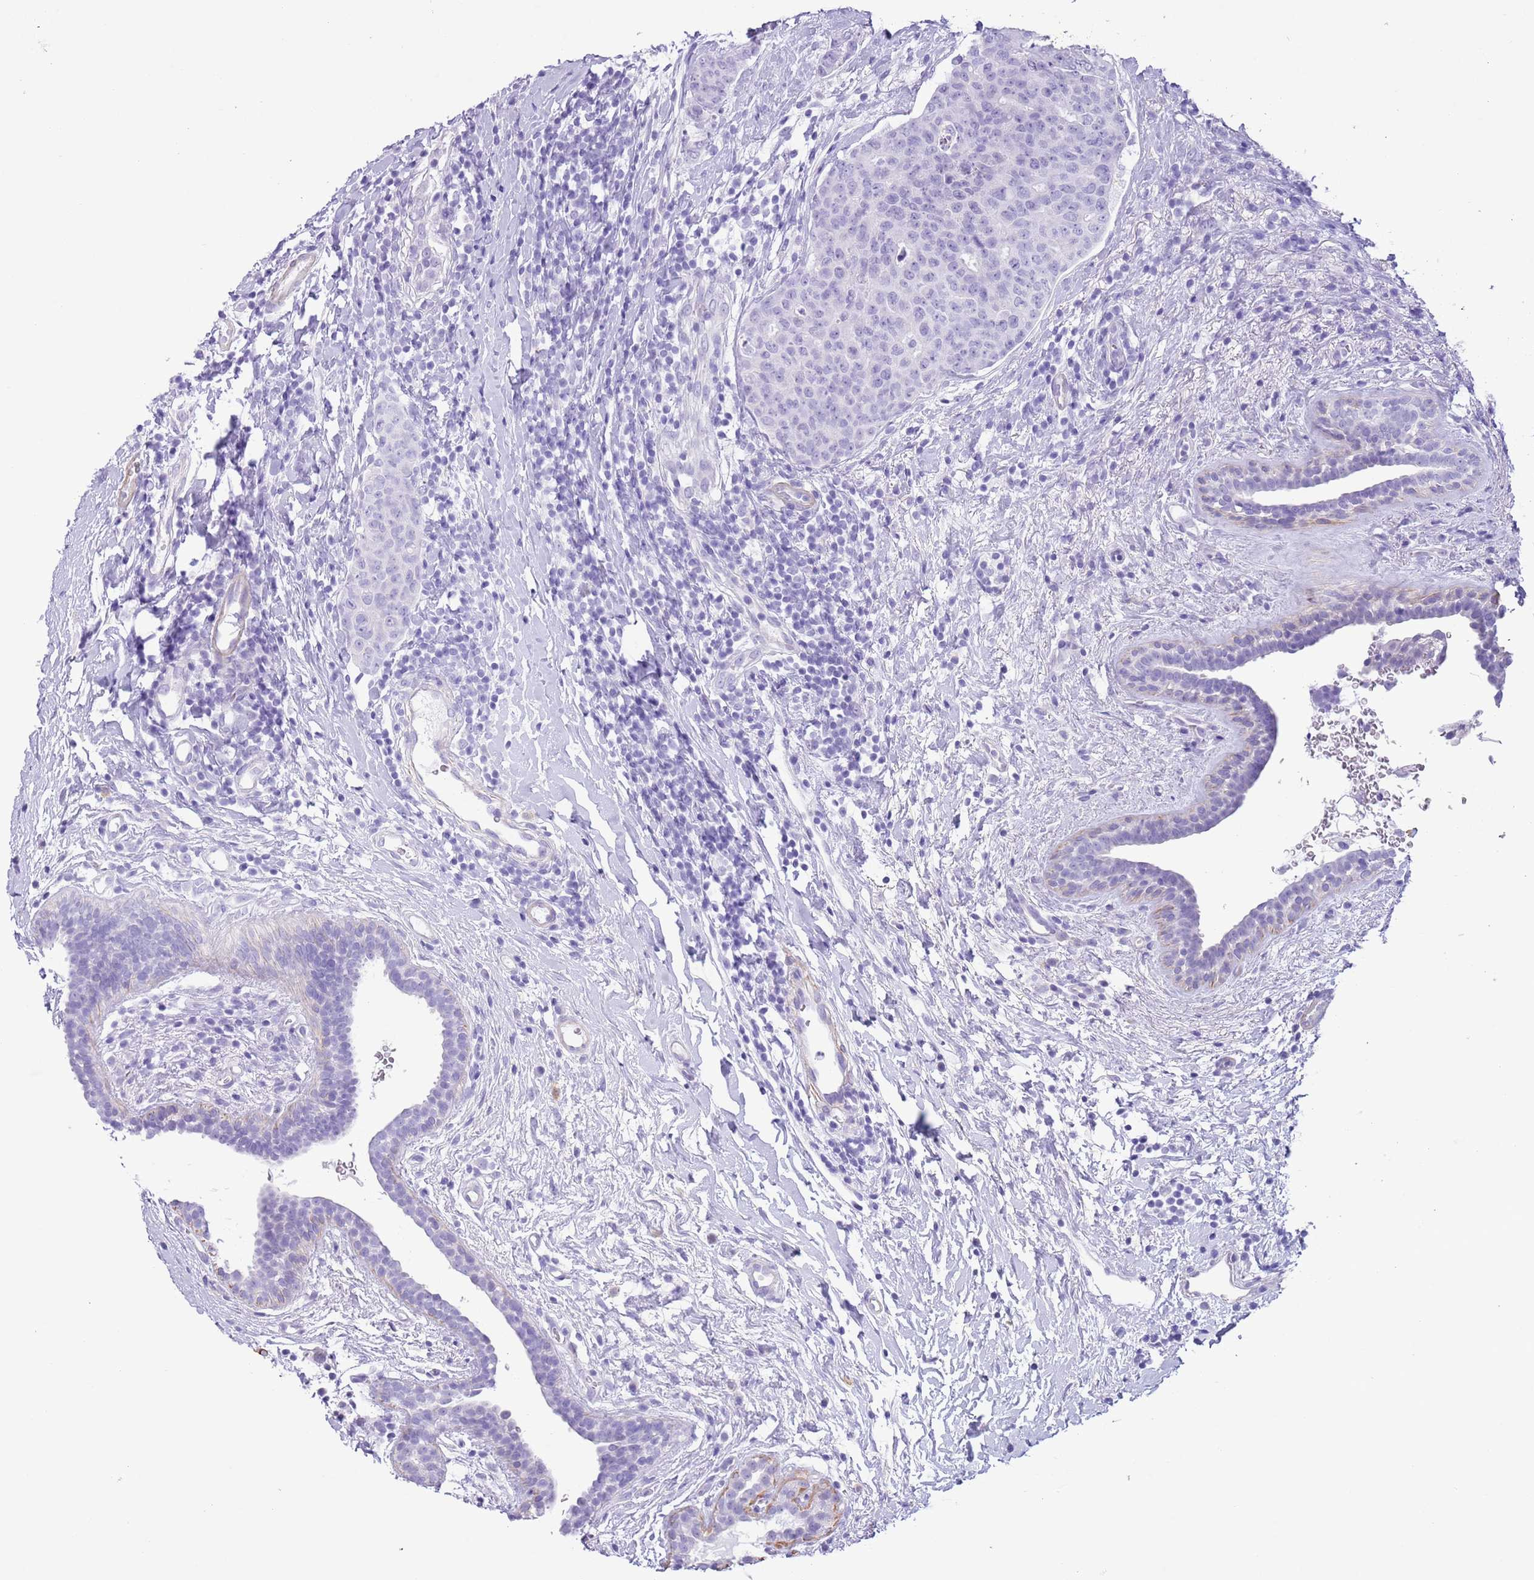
{"staining": {"intensity": "negative", "quantity": "none", "location": "none"}, "tissue": "breast cancer", "cell_type": "Tumor cells", "image_type": "cancer", "snomed": [{"axis": "morphology", "description": "Duct carcinoma"}, {"axis": "topography", "description": "Breast"}], "caption": "Image shows no significant protein positivity in tumor cells of breast intraductal carcinoma.", "gene": "SLC7A14", "patient": {"sex": "female", "age": 40}}